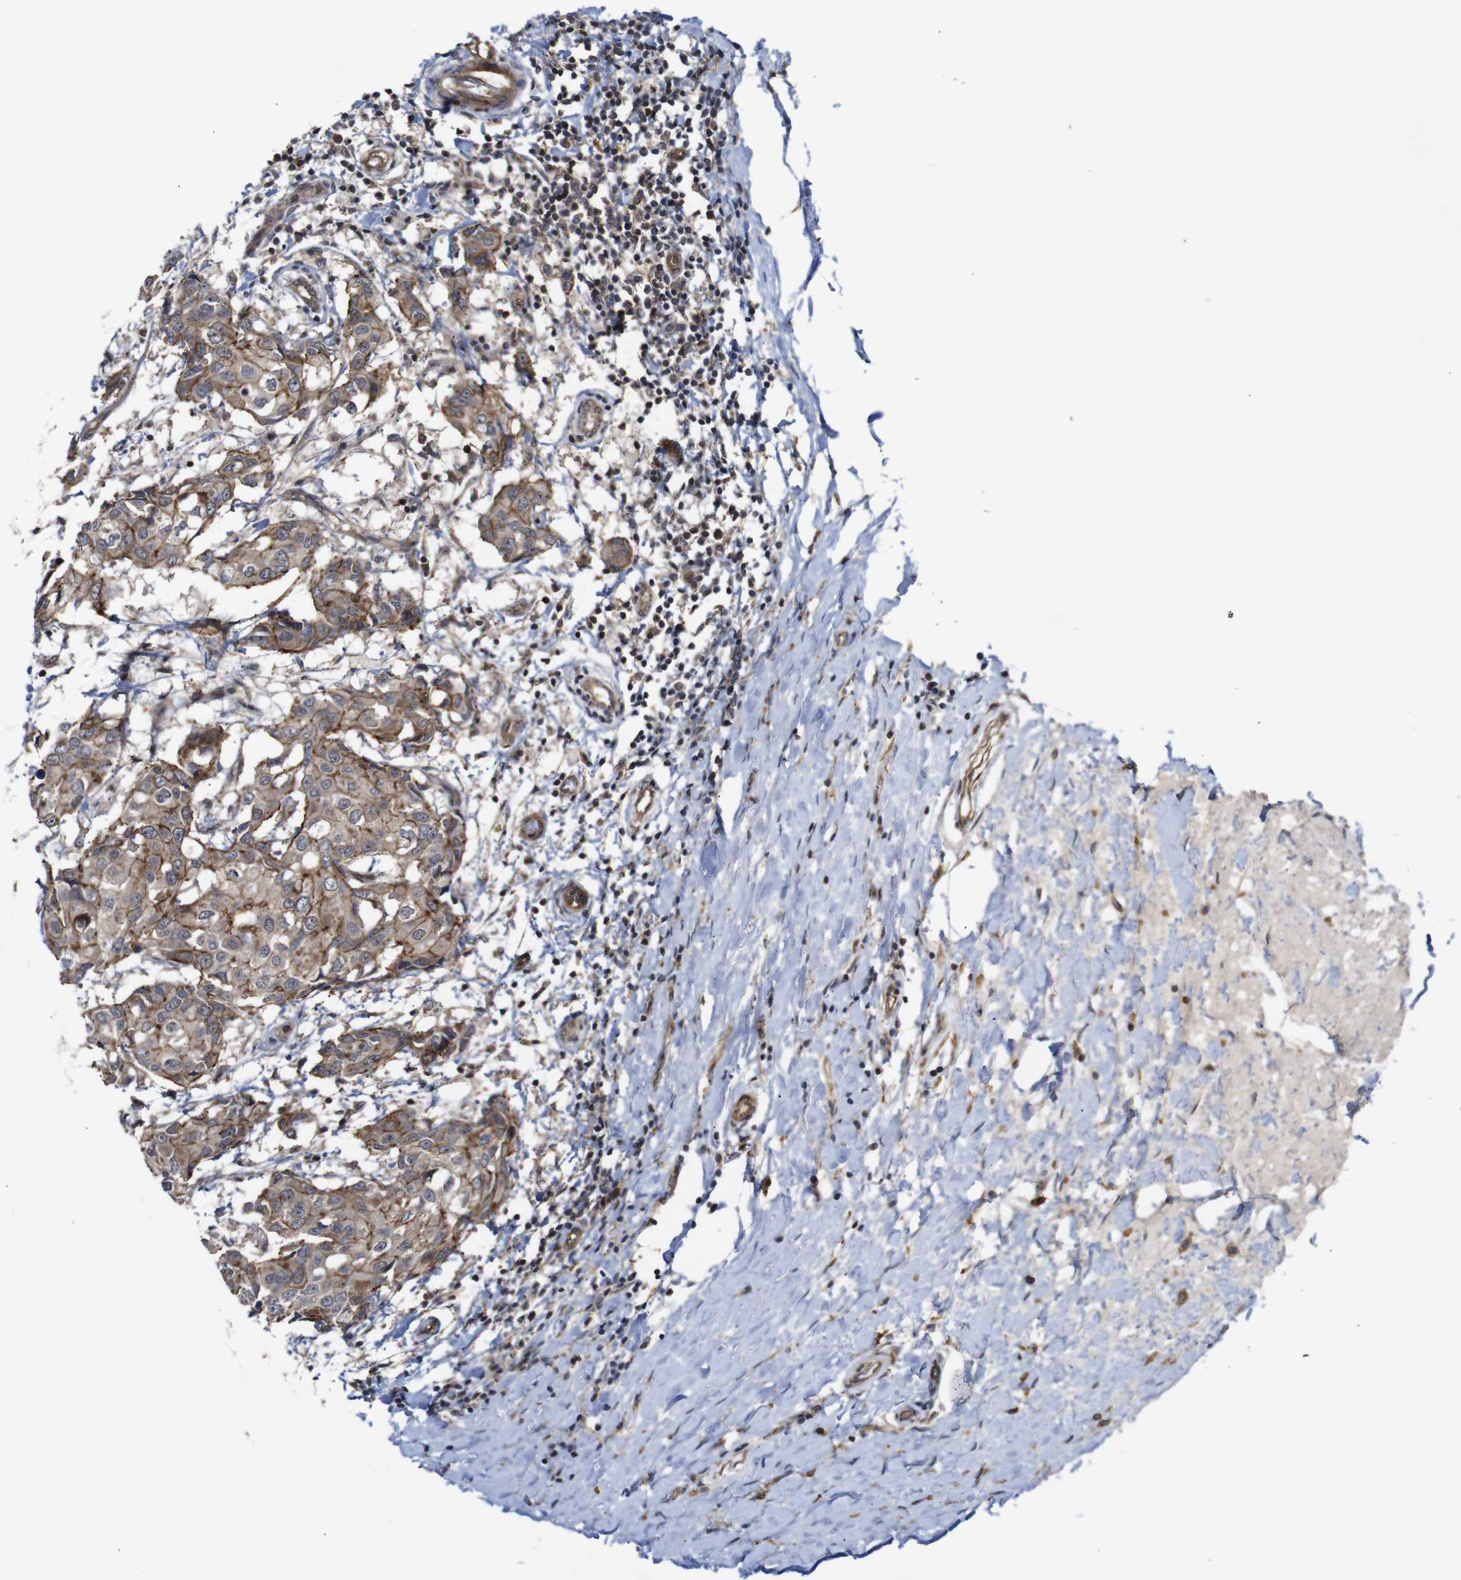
{"staining": {"intensity": "moderate", "quantity": ">75%", "location": "cytoplasmic/membranous"}, "tissue": "breast cancer", "cell_type": "Tumor cells", "image_type": "cancer", "snomed": [{"axis": "morphology", "description": "Duct carcinoma"}, {"axis": "topography", "description": "Breast"}], "caption": "DAB immunohistochemical staining of invasive ductal carcinoma (breast) shows moderate cytoplasmic/membranous protein positivity in about >75% of tumor cells.", "gene": "NANOS1", "patient": {"sex": "female", "age": 27}}